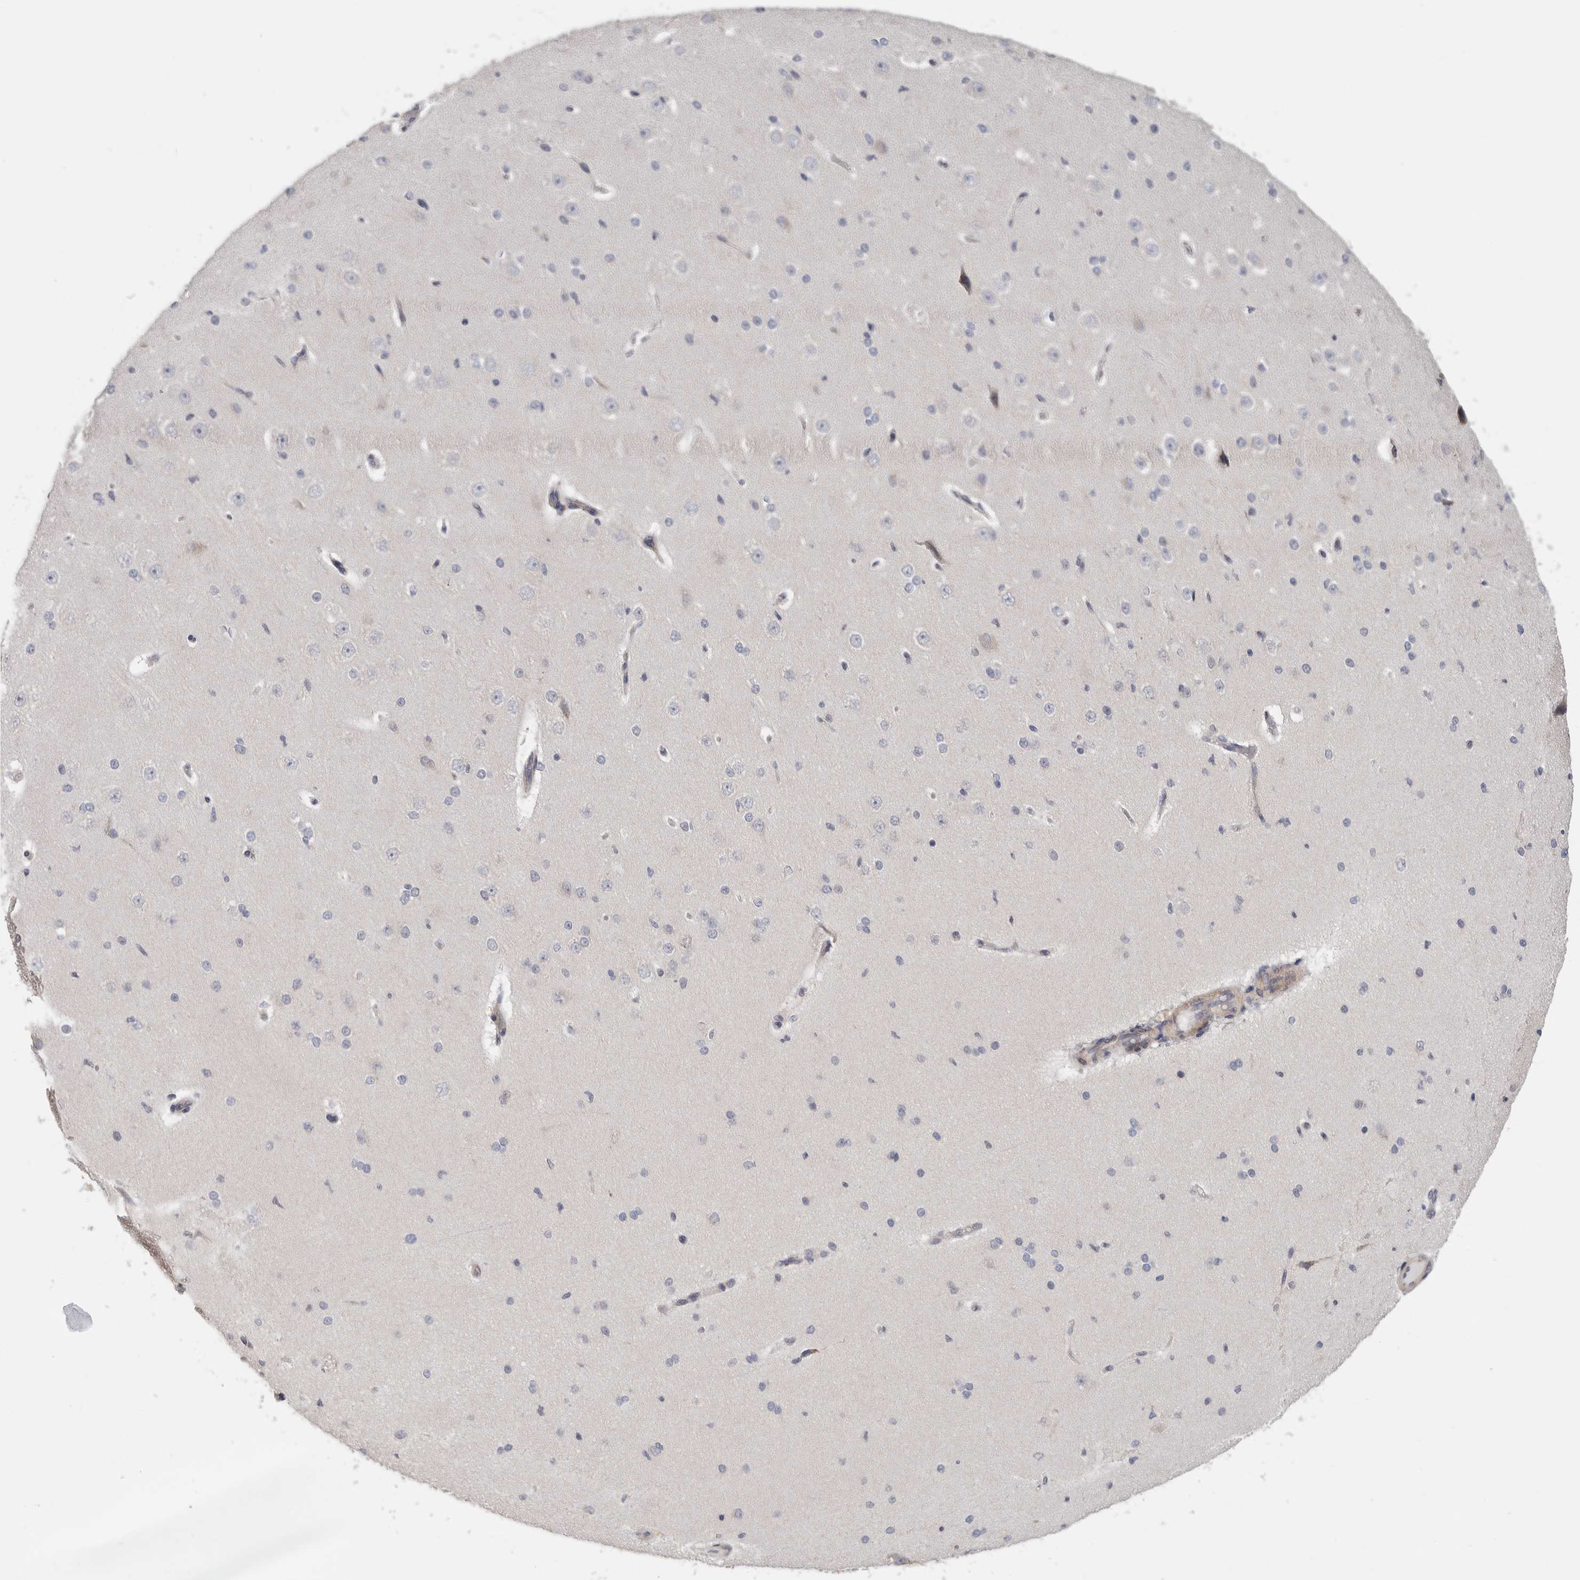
{"staining": {"intensity": "negative", "quantity": "none", "location": "none"}, "tissue": "cerebral cortex", "cell_type": "Endothelial cells", "image_type": "normal", "snomed": [{"axis": "morphology", "description": "Normal tissue, NOS"}, {"axis": "morphology", "description": "Developmental malformation"}, {"axis": "topography", "description": "Cerebral cortex"}], "caption": "IHC image of normal human cerebral cortex stained for a protein (brown), which demonstrates no positivity in endothelial cells. (Immunohistochemistry (ihc), brightfield microscopy, high magnification).", "gene": "MGAT1", "patient": {"sex": "female", "age": 30}}